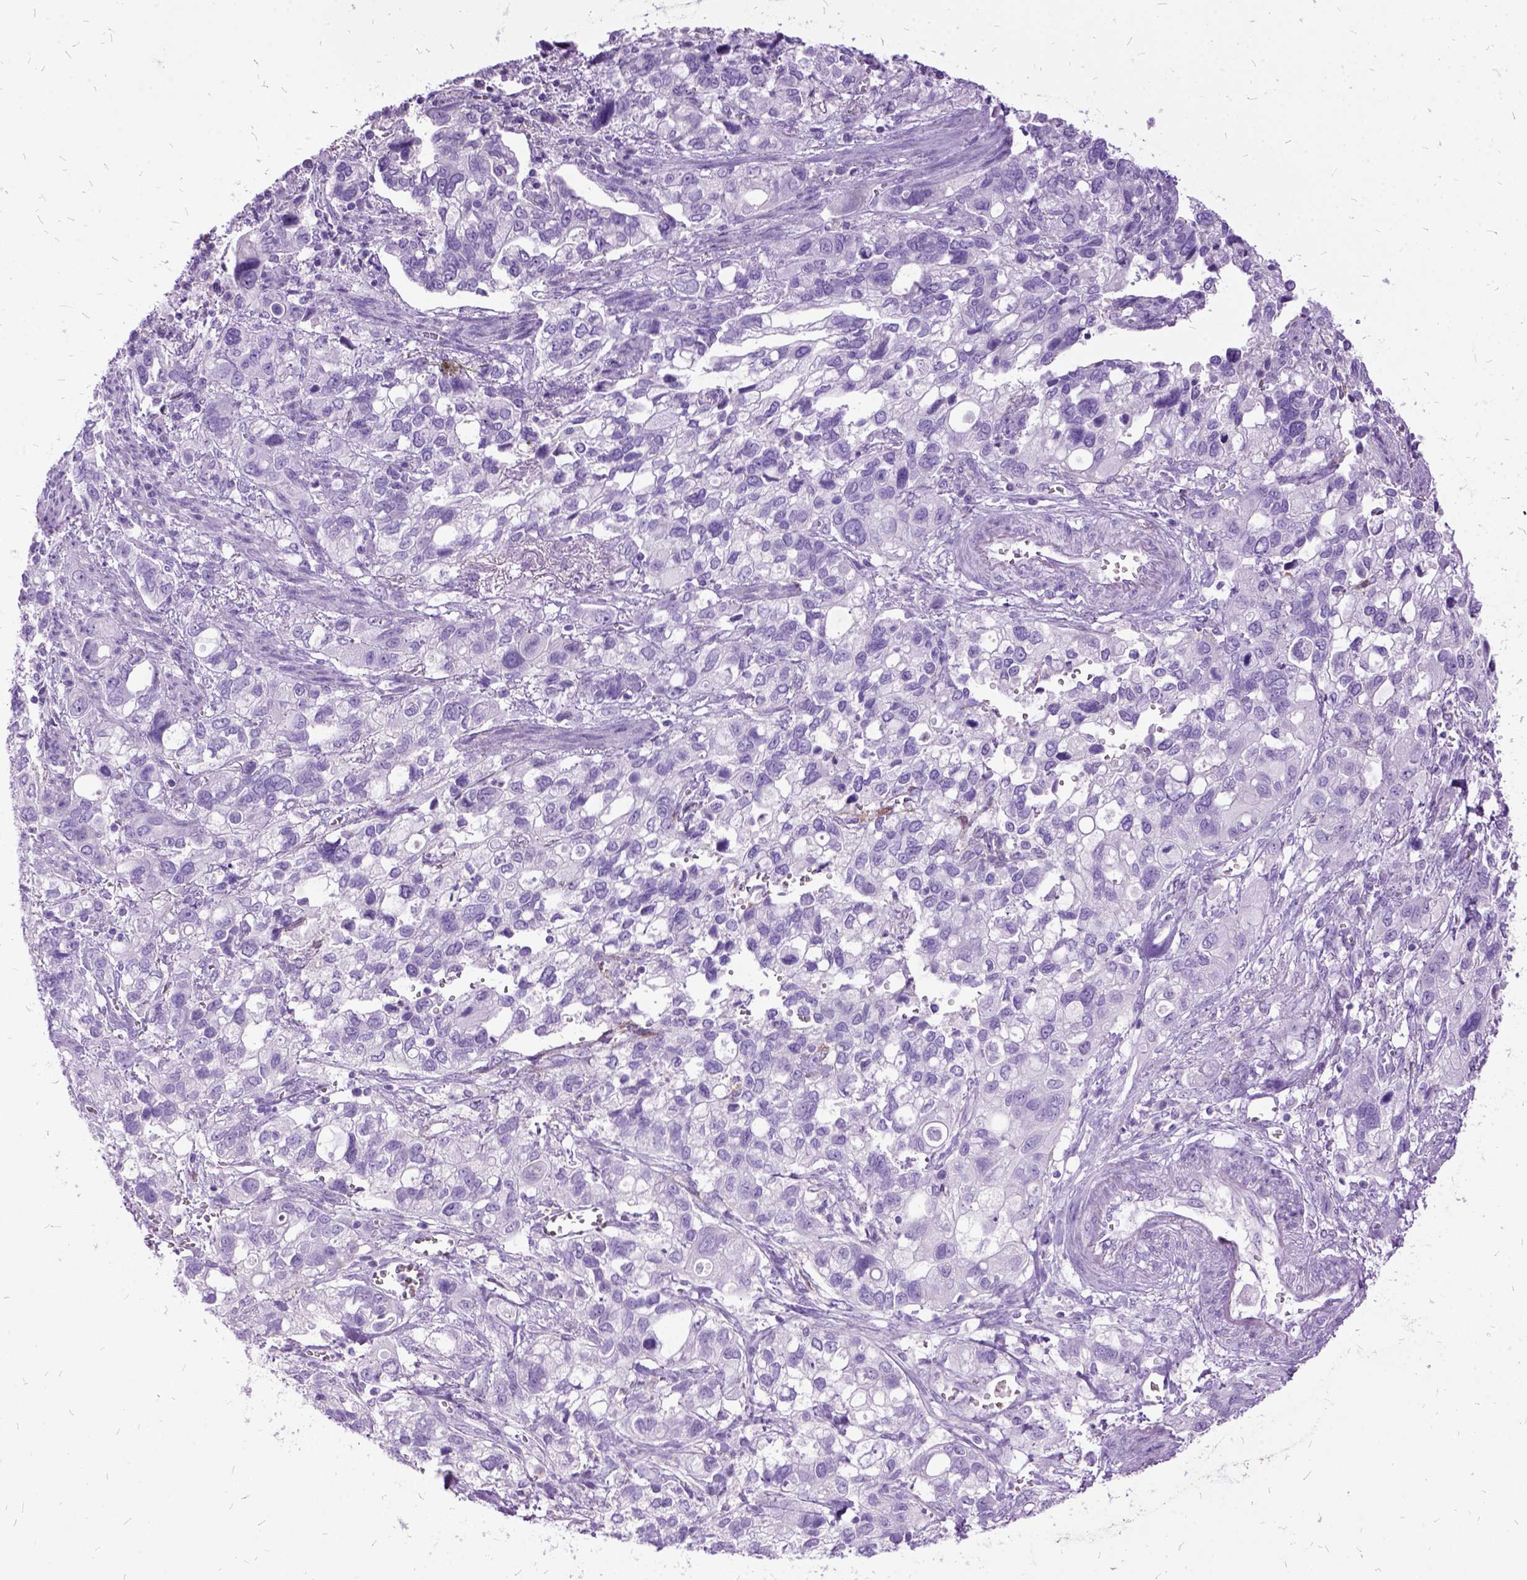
{"staining": {"intensity": "negative", "quantity": "none", "location": "none"}, "tissue": "stomach cancer", "cell_type": "Tumor cells", "image_type": "cancer", "snomed": [{"axis": "morphology", "description": "Adenocarcinoma, NOS"}, {"axis": "topography", "description": "Stomach, upper"}], "caption": "Tumor cells show no significant protein positivity in adenocarcinoma (stomach).", "gene": "MME", "patient": {"sex": "female", "age": 81}}